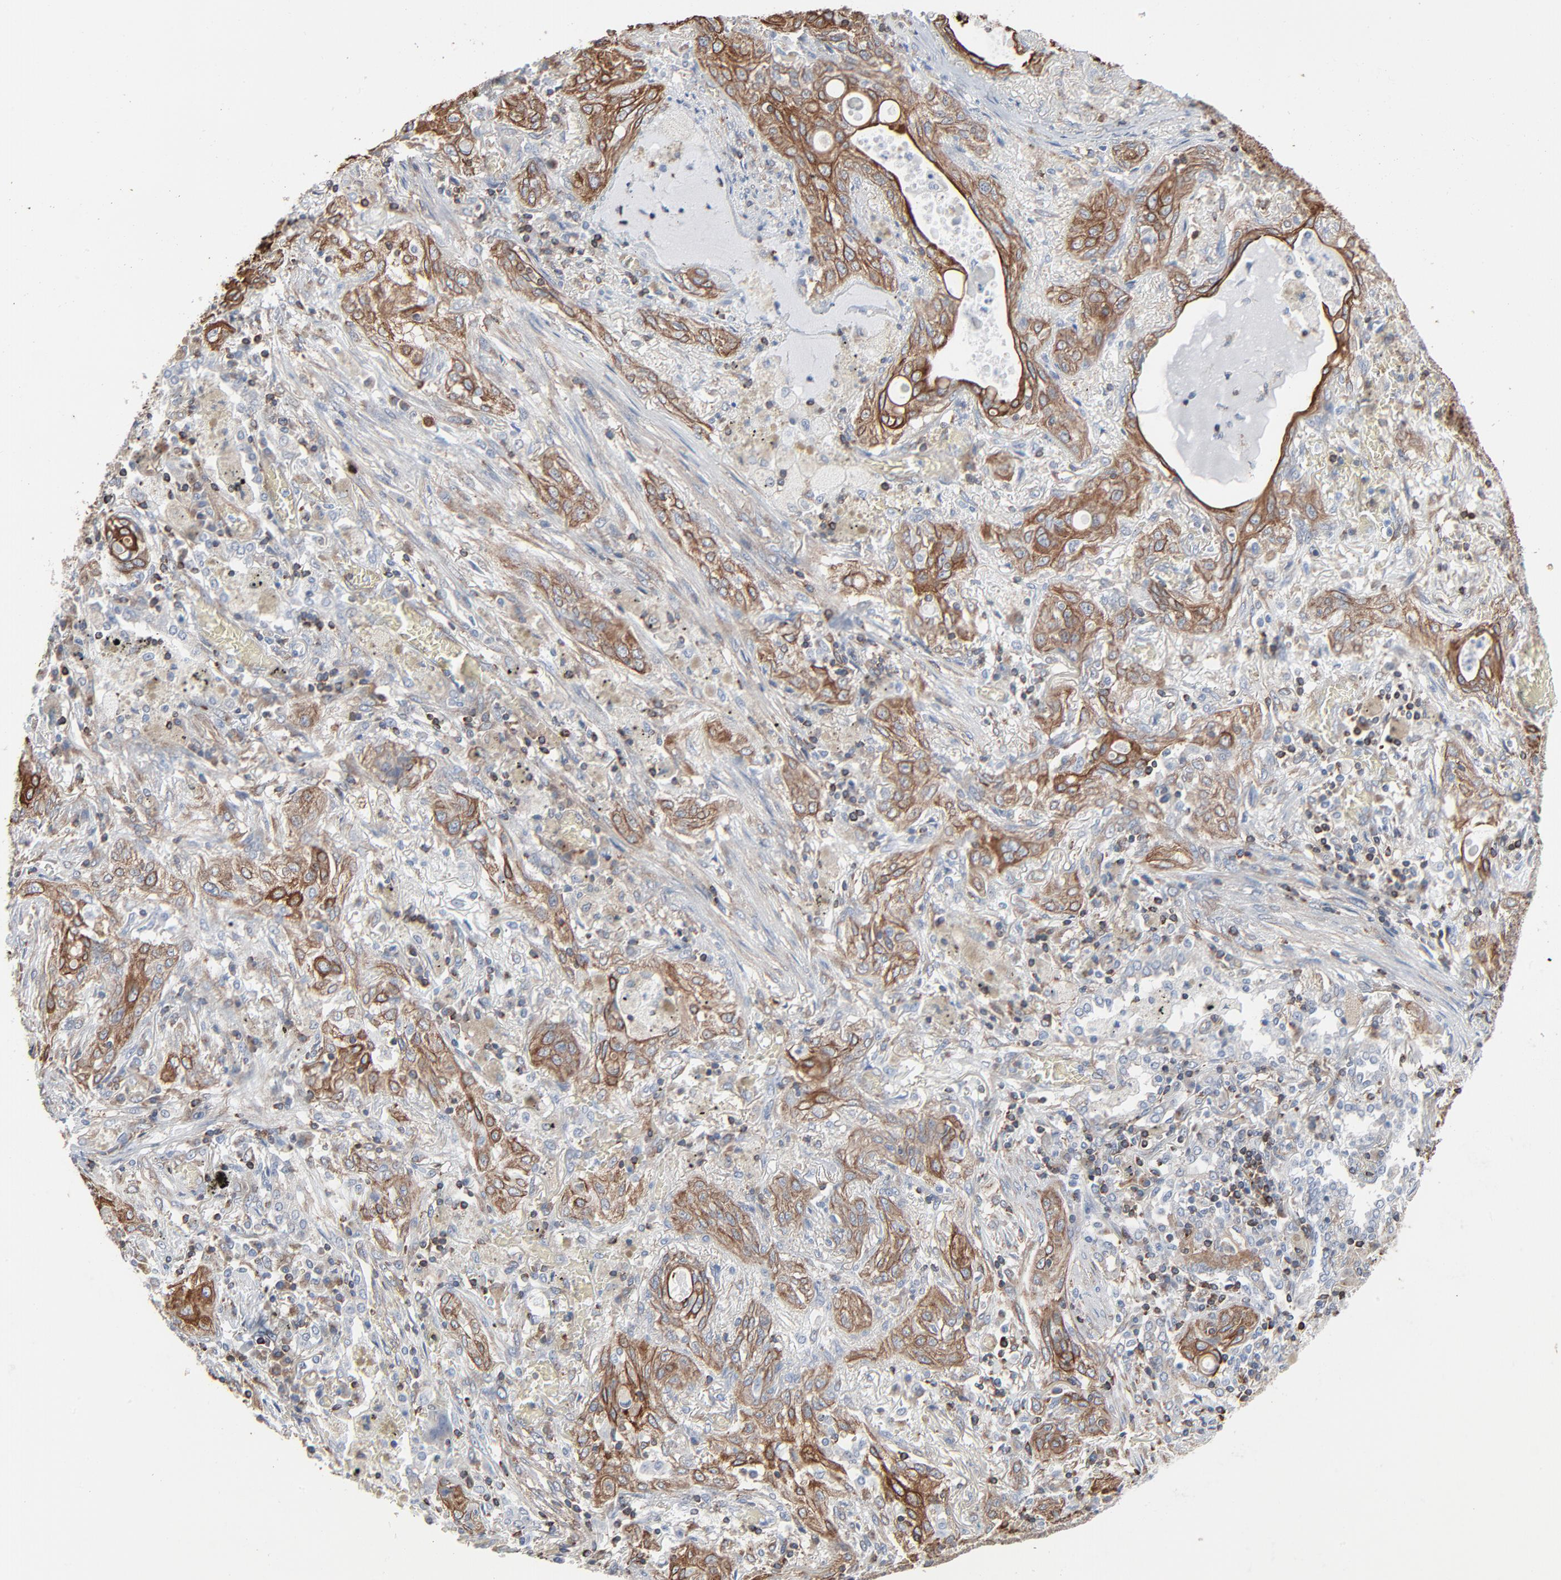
{"staining": {"intensity": "strong", "quantity": ">75%", "location": "cytoplasmic/membranous"}, "tissue": "lung cancer", "cell_type": "Tumor cells", "image_type": "cancer", "snomed": [{"axis": "morphology", "description": "Squamous cell carcinoma, NOS"}, {"axis": "topography", "description": "Lung"}], "caption": "Approximately >75% of tumor cells in human lung cancer (squamous cell carcinoma) show strong cytoplasmic/membranous protein expression as visualized by brown immunohistochemical staining.", "gene": "OPTN", "patient": {"sex": "female", "age": 47}}